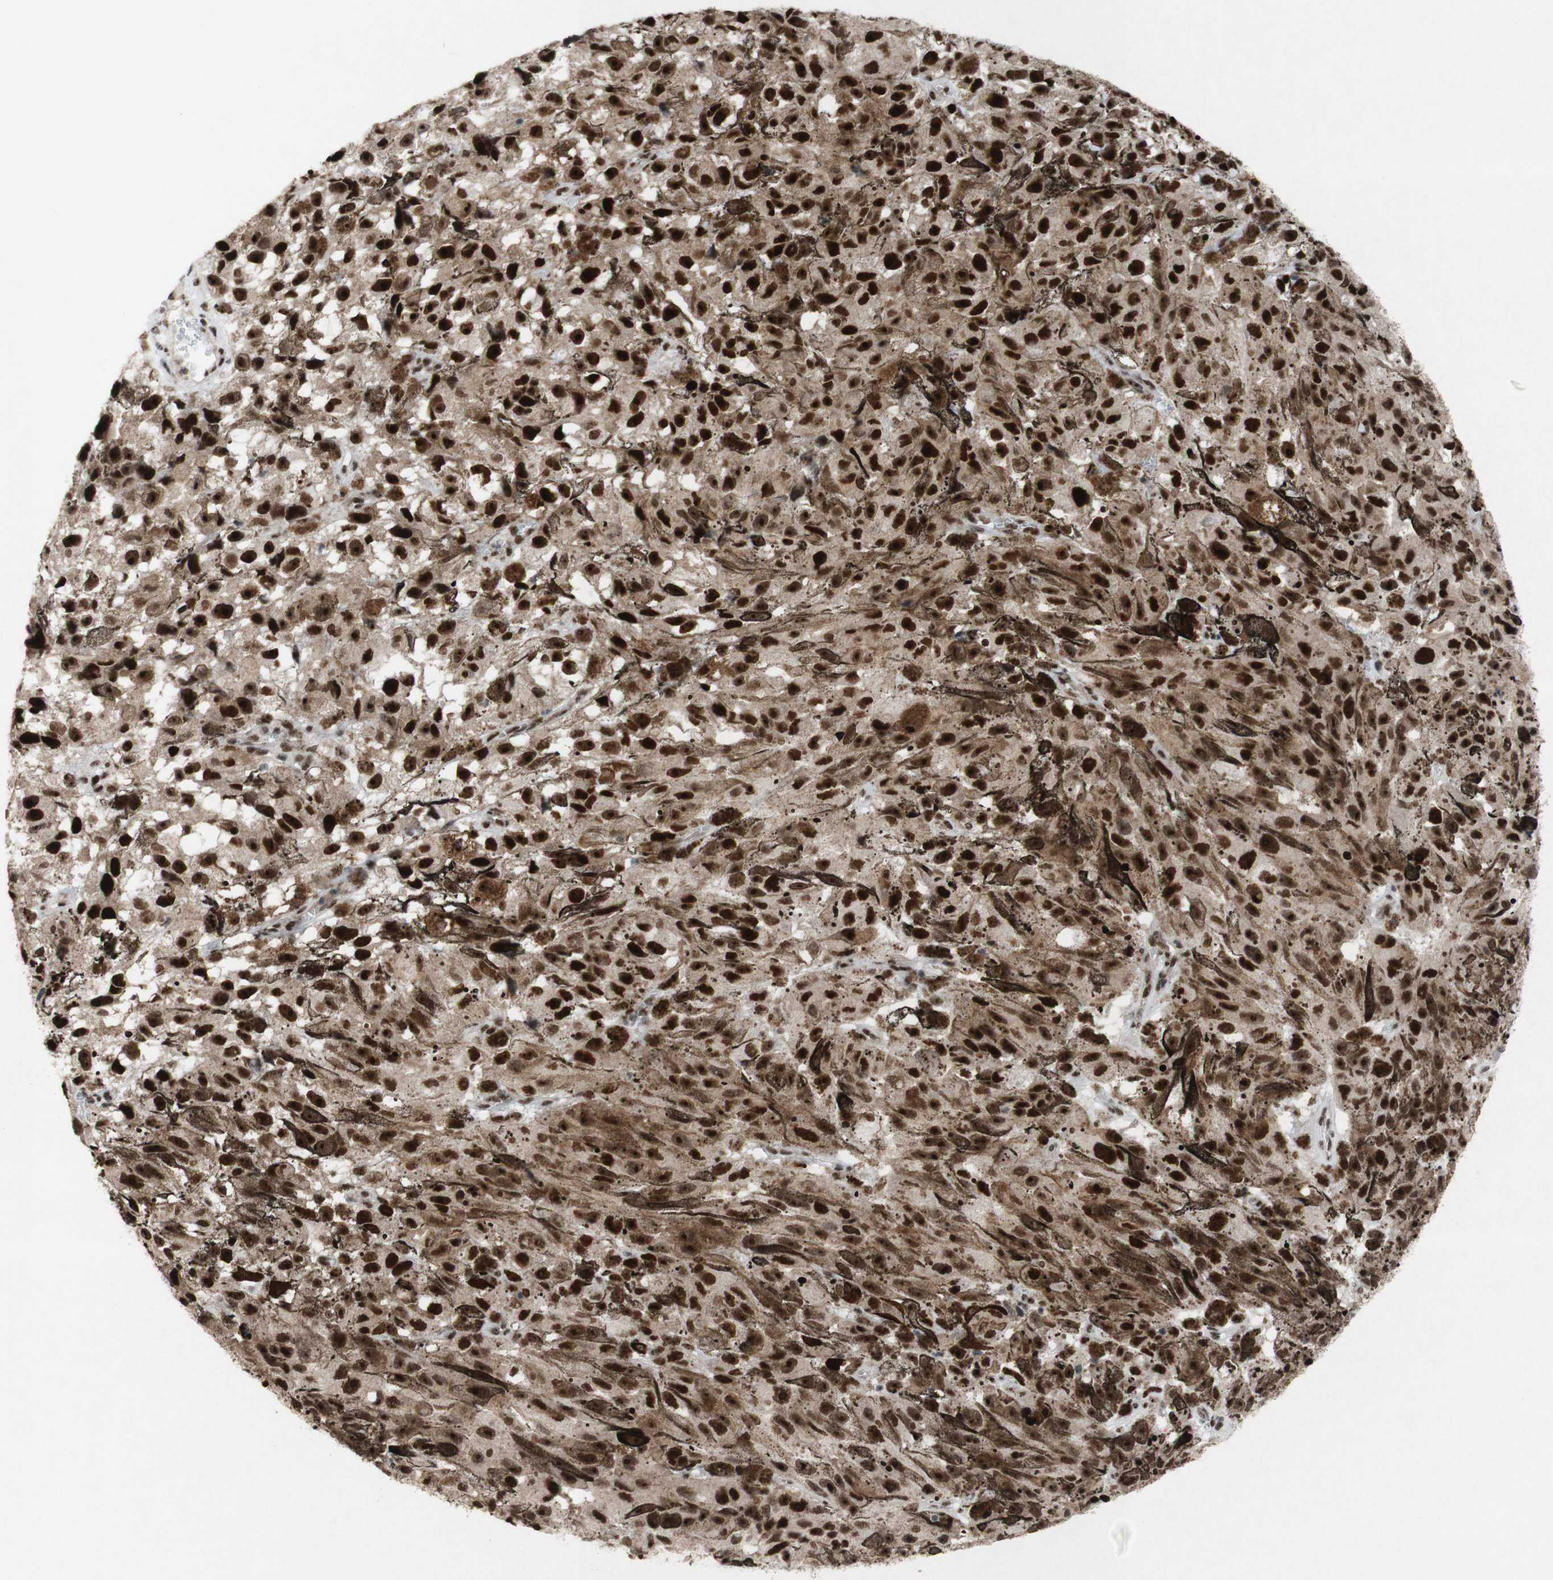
{"staining": {"intensity": "strong", "quantity": ">75%", "location": "nuclear"}, "tissue": "melanoma", "cell_type": "Tumor cells", "image_type": "cancer", "snomed": [{"axis": "morphology", "description": "Malignant melanoma, NOS"}, {"axis": "topography", "description": "Skin"}], "caption": "Immunohistochemical staining of malignant melanoma exhibits strong nuclear protein staining in approximately >75% of tumor cells. (DAB IHC with brightfield microscopy, high magnification).", "gene": "POLR1A", "patient": {"sex": "female", "age": 104}}